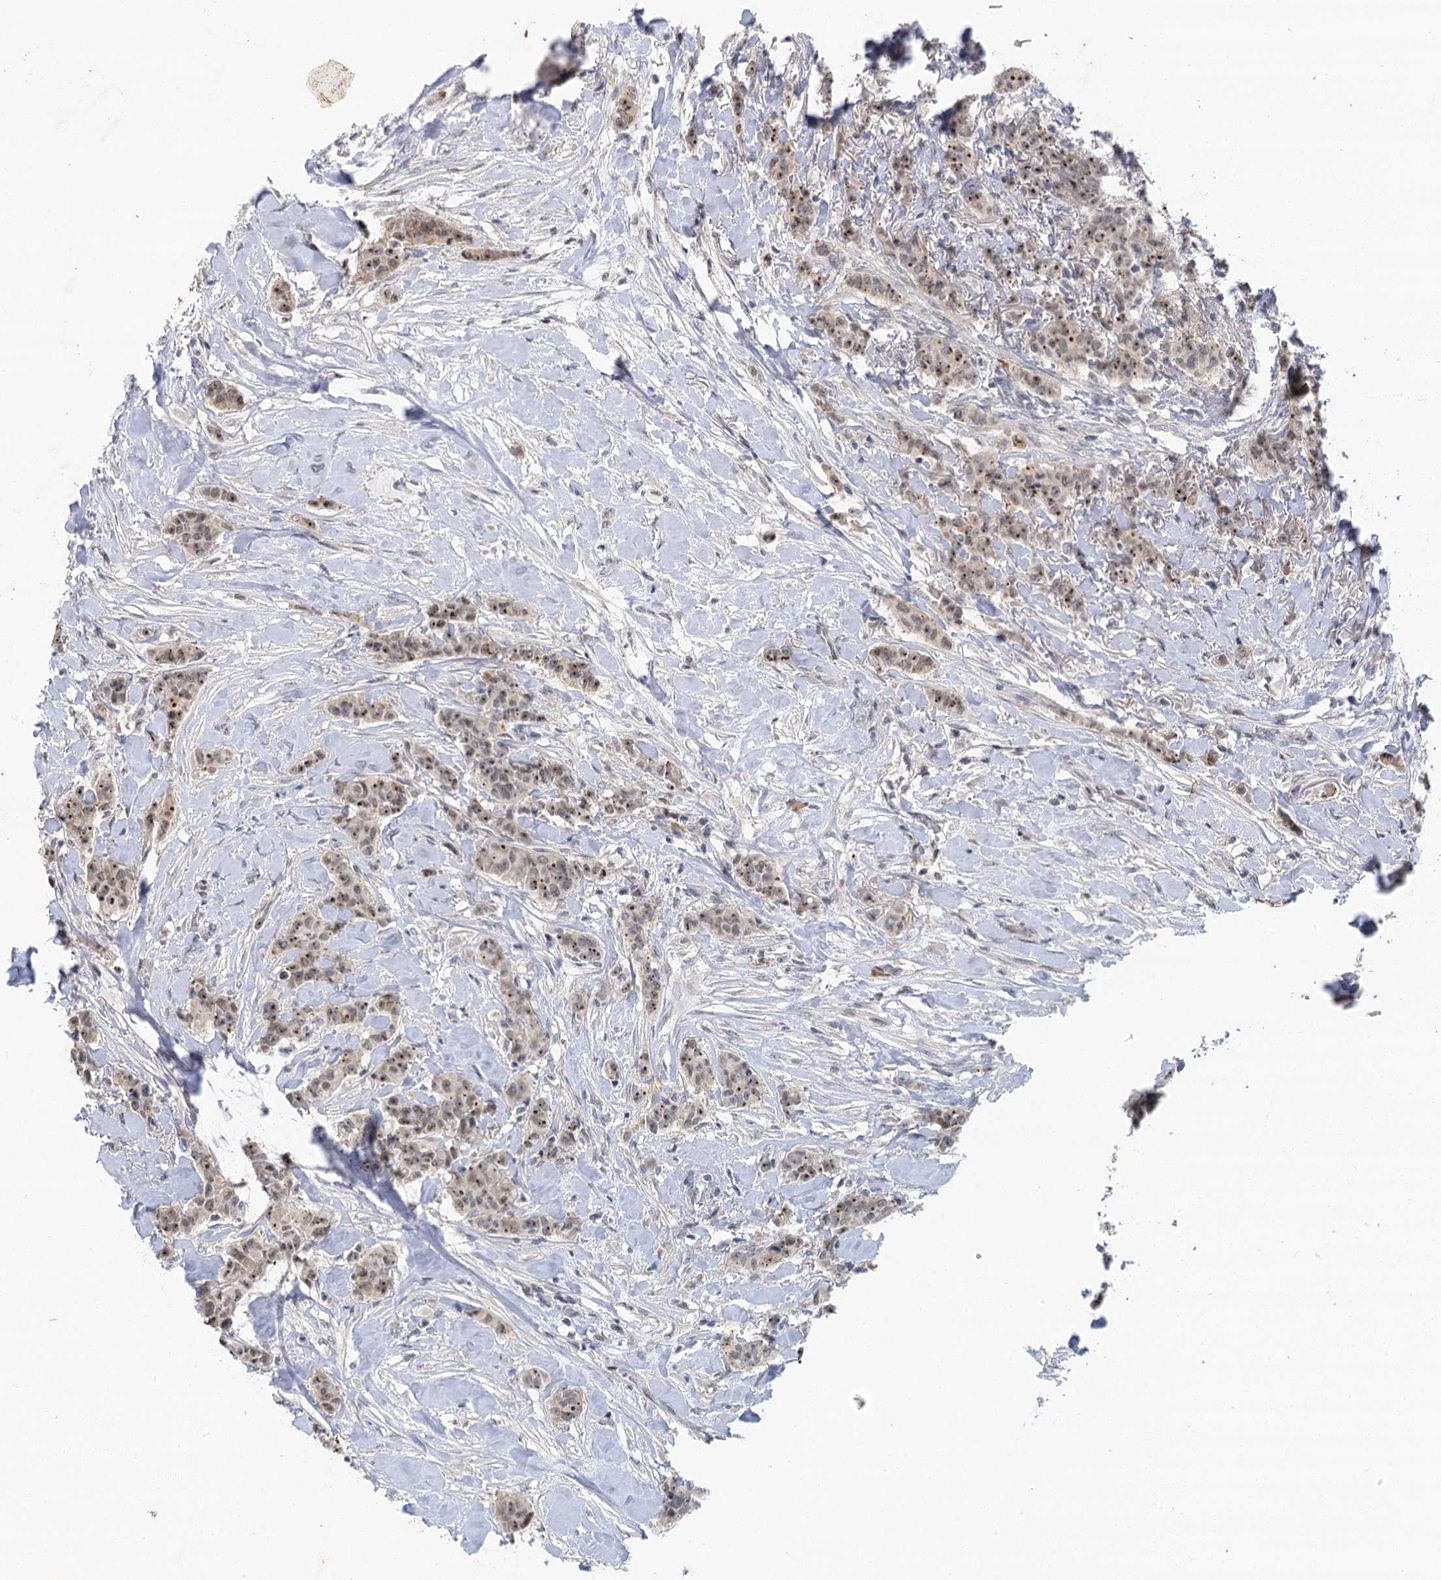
{"staining": {"intensity": "moderate", "quantity": ">75%", "location": "nuclear"}, "tissue": "breast cancer", "cell_type": "Tumor cells", "image_type": "cancer", "snomed": [{"axis": "morphology", "description": "Duct carcinoma"}, {"axis": "topography", "description": "Breast"}], "caption": "High-power microscopy captured an IHC histopathology image of breast cancer, revealing moderate nuclear positivity in approximately >75% of tumor cells.", "gene": "IL11RA", "patient": {"sex": "female", "age": 40}}